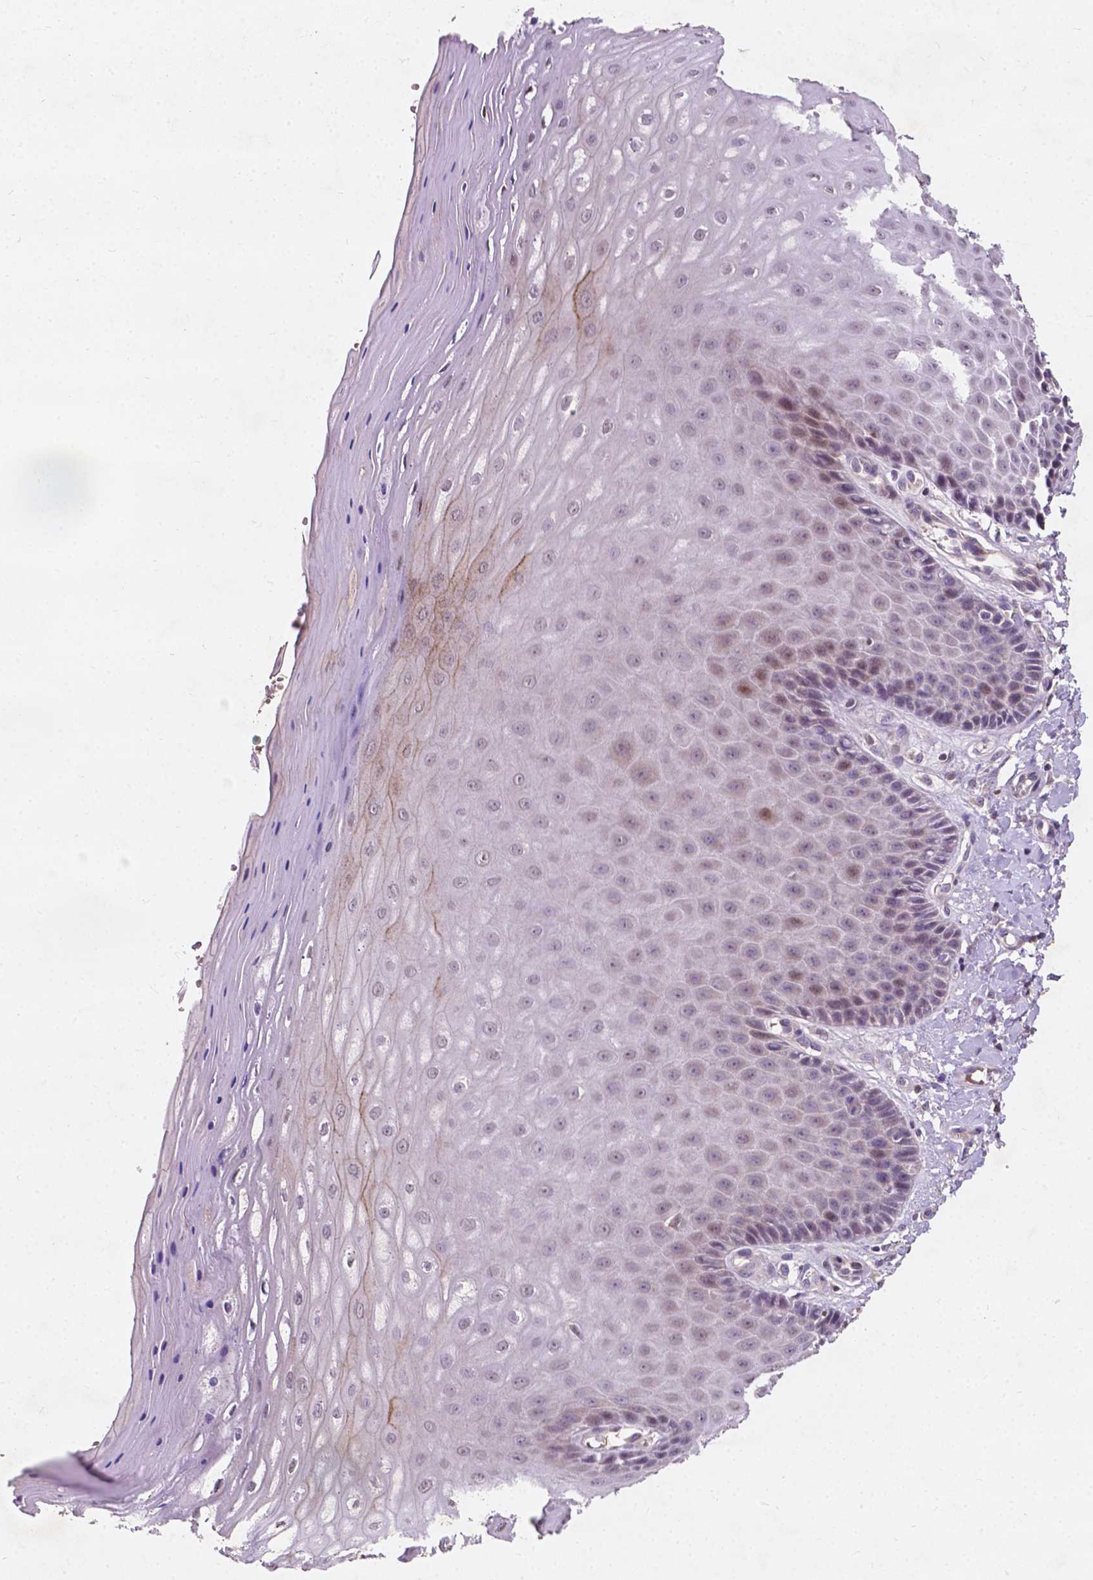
{"staining": {"intensity": "moderate", "quantity": "25%-75%", "location": "nuclear"}, "tissue": "vagina", "cell_type": "Squamous epithelial cells", "image_type": "normal", "snomed": [{"axis": "morphology", "description": "Normal tissue, NOS"}, {"axis": "topography", "description": "Vagina"}], "caption": "Vagina stained for a protein (brown) demonstrates moderate nuclear positive positivity in about 25%-75% of squamous epithelial cells.", "gene": "DUSP16", "patient": {"sex": "female", "age": 83}}